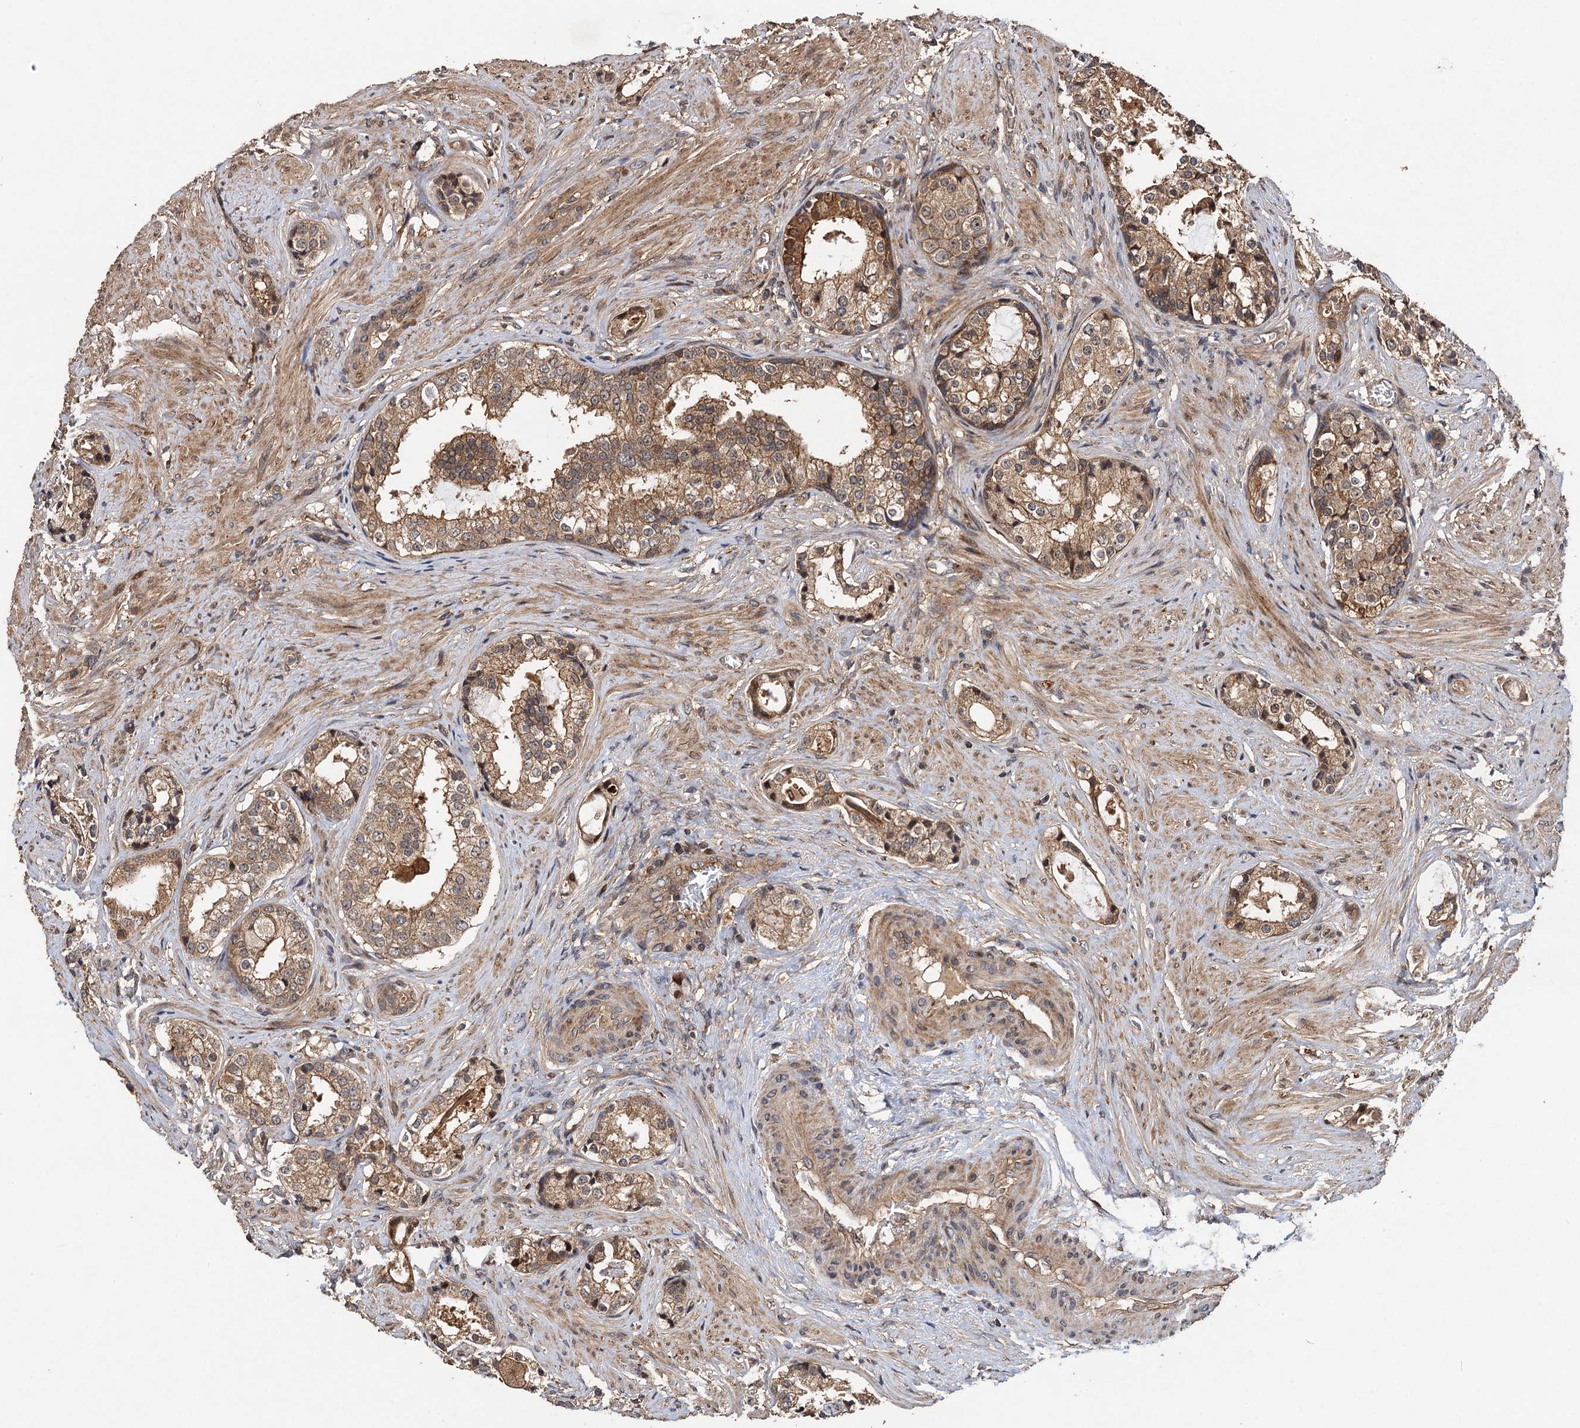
{"staining": {"intensity": "moderate", "quantity": ">75%", "location": "cytoplasmic/membranous"}, "tissue": "prostate cancer", "cell_type": "Tumor cells", "image_type": "cancer", "snomed": [{"axis": "morphology", "description": "Adenocarcinoma, High grade"}, {"axis": "topography", "description": "Prostate"}], "caption": "IHC photomicrograph of prostate cancer (adenocarcinoma (high-grade)) stained for a protein (brown), which displays medium levels of moderate cytoplasmic/membranous positivity in approximately >75% of tumor cells.", "gene": "TMEM39B", "patient": {"sex": "male", "age": 58}}